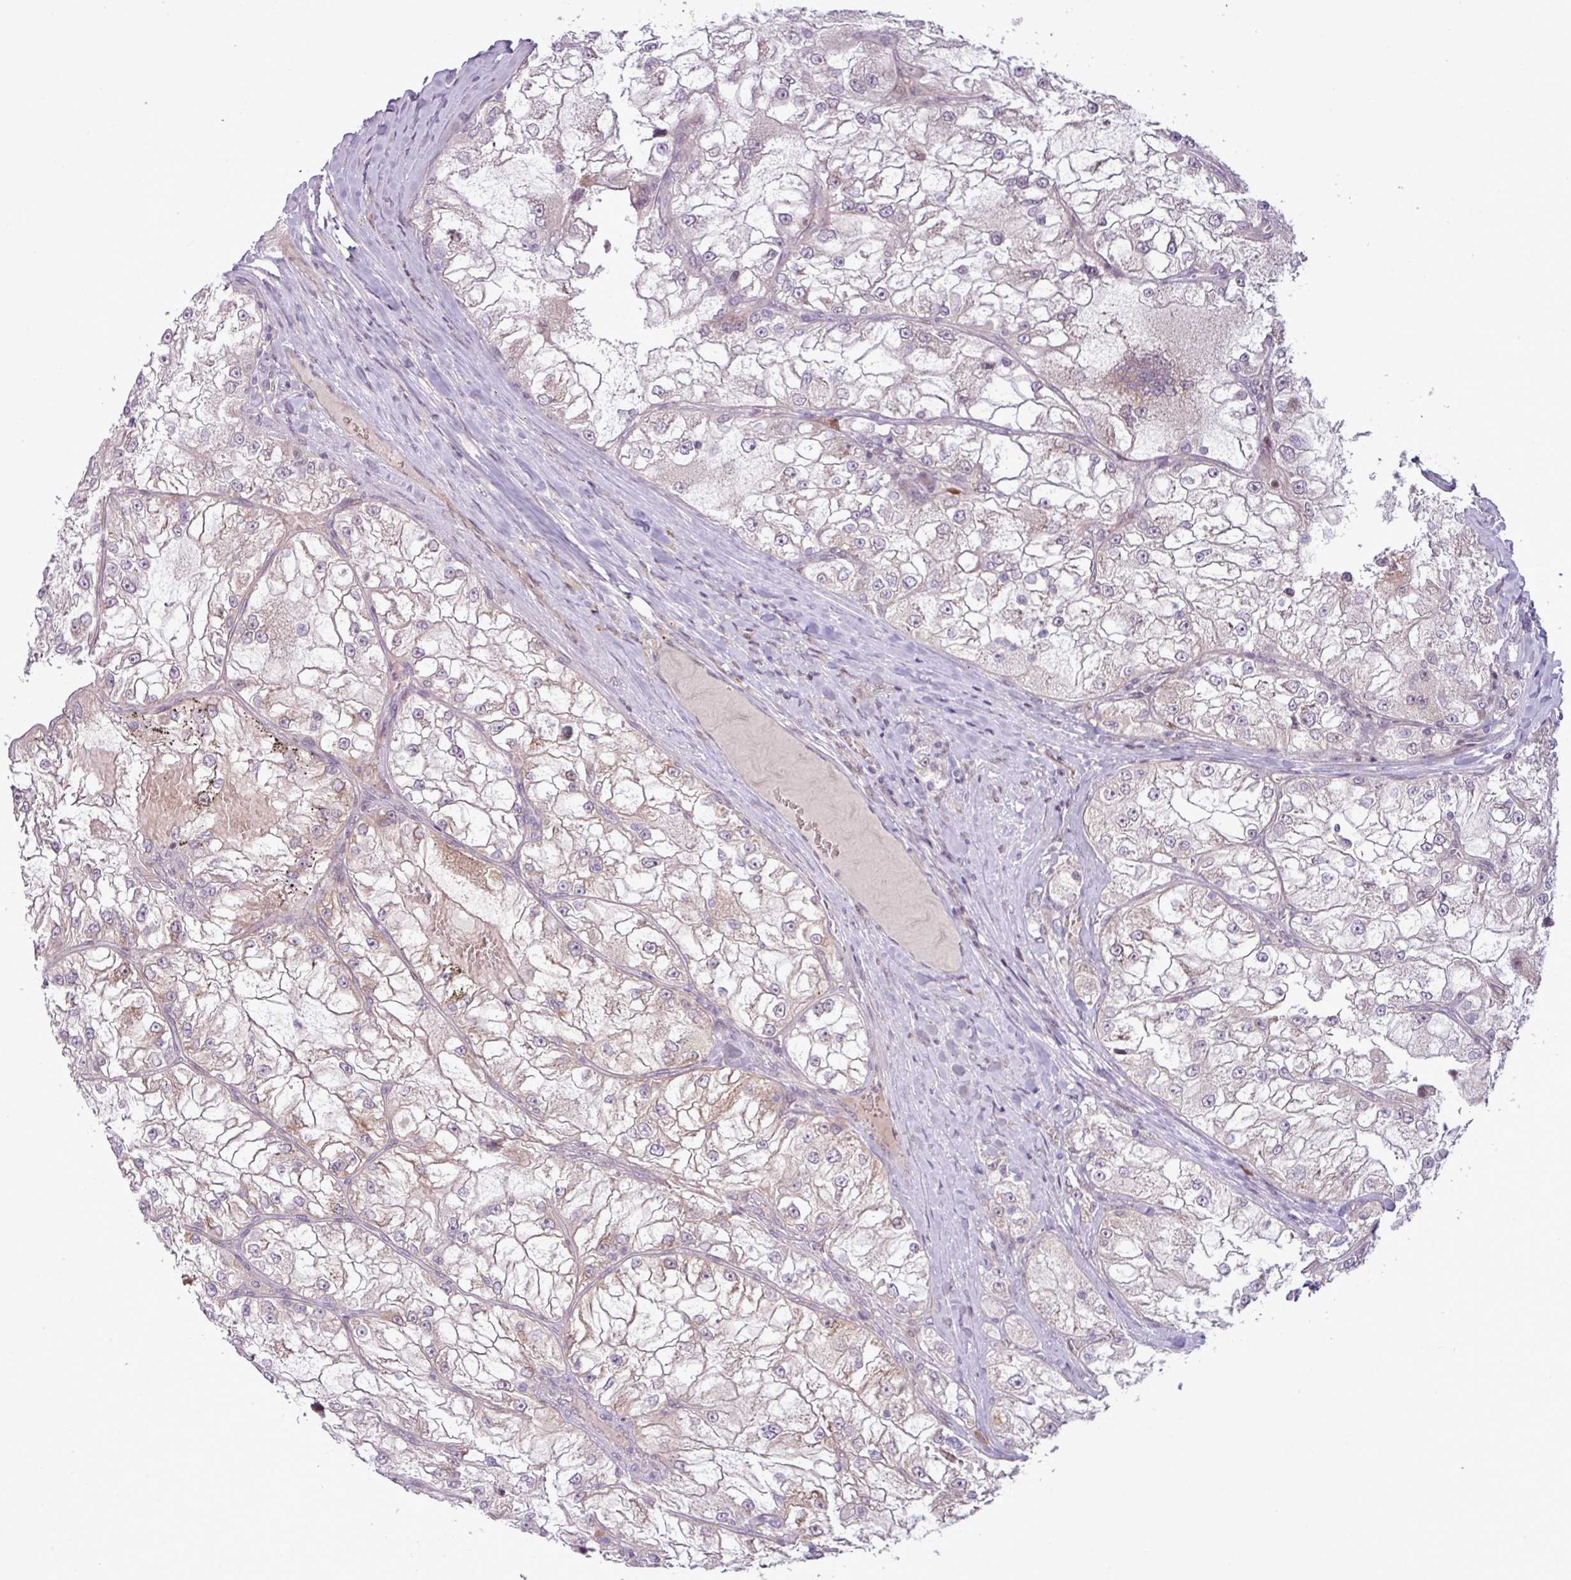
{"staining": {"intensity": "weak", "quantity": "<25%", "location": "cytoplasmic/membranous"}, "tissue": "renal cancer", "cell_type": "Tumor cells", "image_type": "cancer", "snomed": [{"axis": "morphology", "description": "Adenocarcinoma, NOS"}, {"axis": "topography", "description": "Kidney"}], "caption": "Renal adenocarcinoma was stained to show a protein in brown. There is no significant positivity in tumor cells. (Brightfield microscopy of DAB immunohistochemistry (IHC) at high magnification).", "gene": "SLC66A2", "patient": {"sex": "female", "age": 72}}